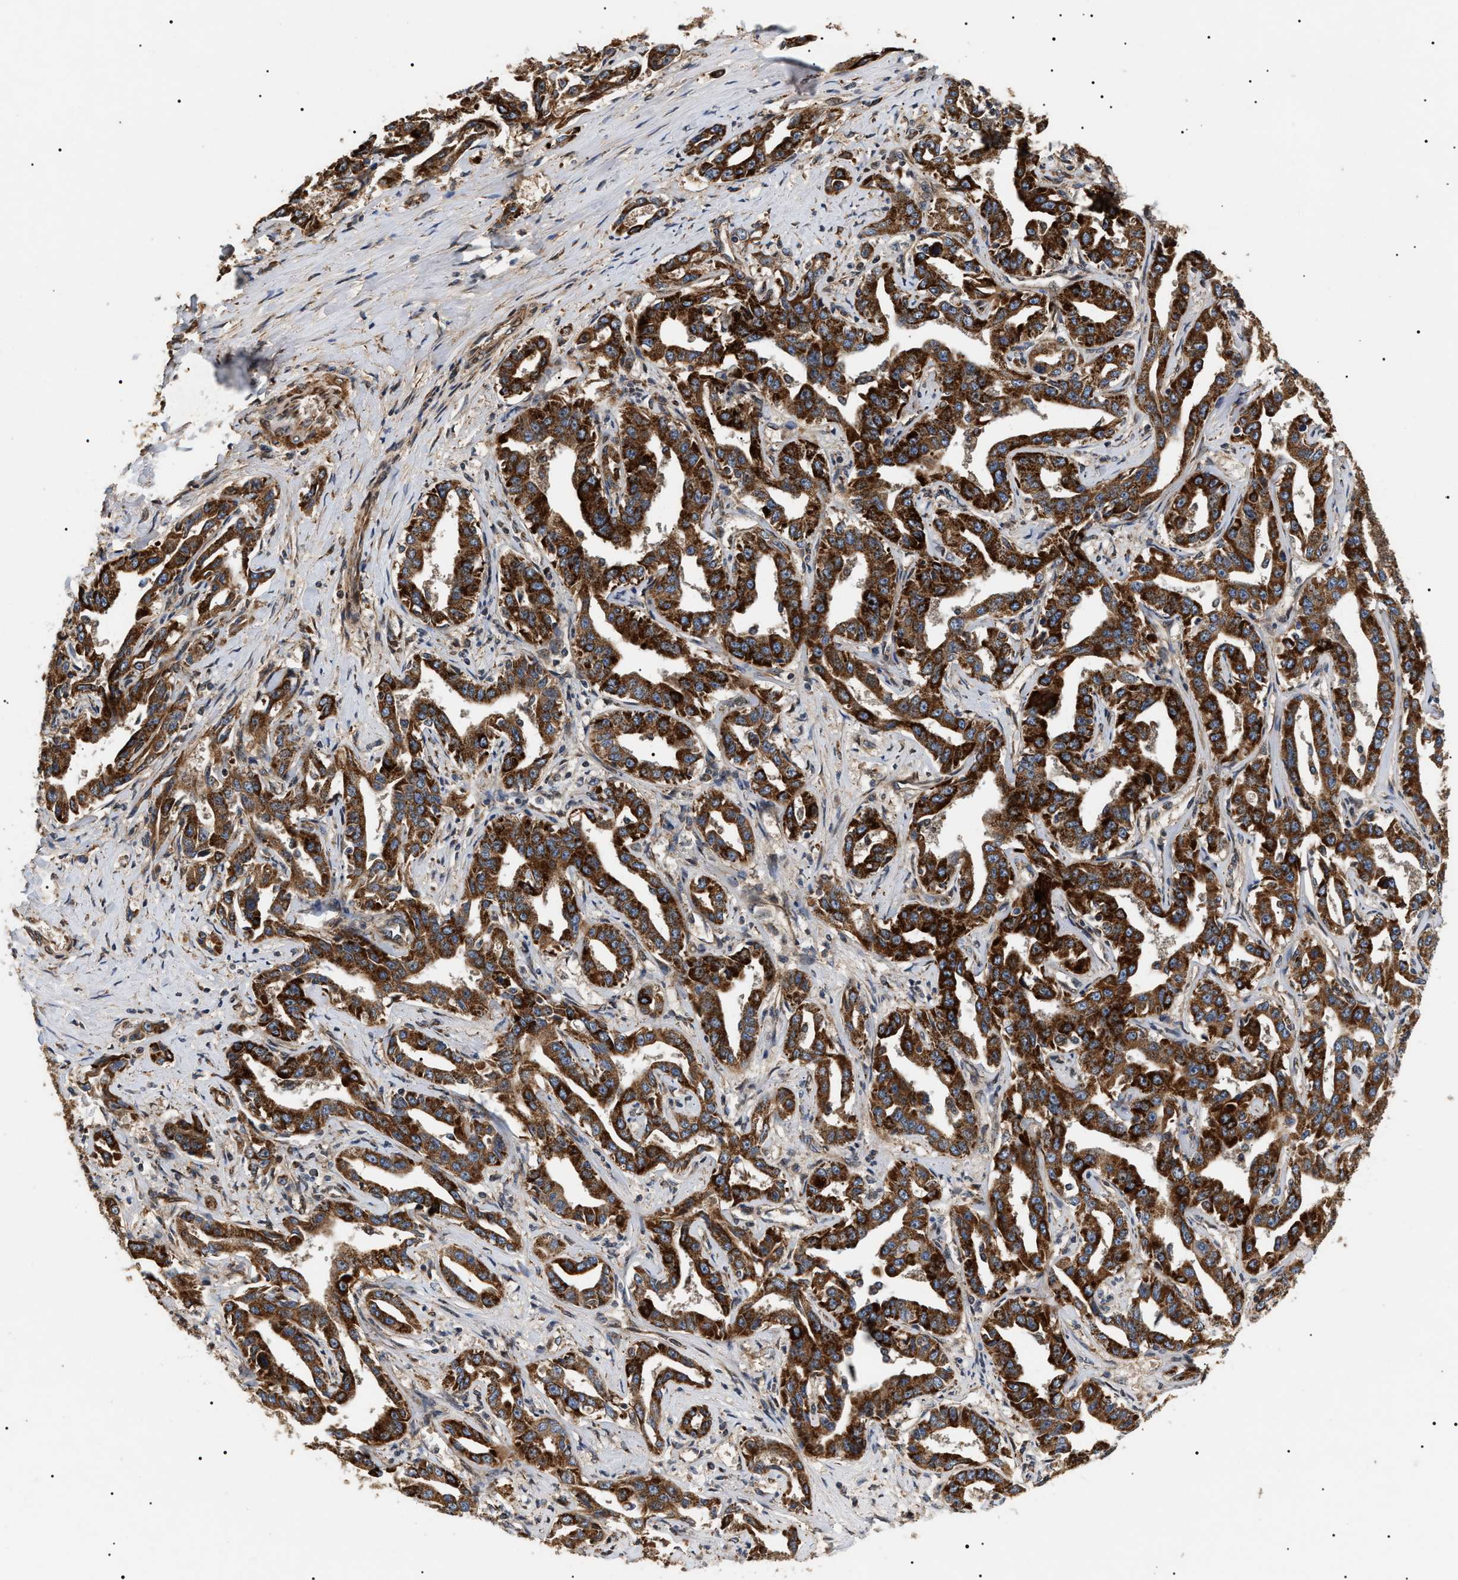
{"staining": {"intensity": "strong", "quantity": ">75%", "location": "cytoplasmic/membranous"}, "tissue": "liver cancer", "cell_type": "Tumor cells", "image_type": "cancer", "snomed": [{"axis": "morphology", "description": "Cholangiocarcinoma"}, {"axis": "topography", "description": "Liver"}], "caption": "Protein staining by immunohistochemistry exhibits strong cytoplasmic/membranous staining in approximately >75% of tumor cells in liver cancer (cholangiocarcinoma). Using DAB (3,3'-diaminobenzidine) (brown) and hematoxylin (blue) stains, captured at high magnification using brightfield microscopy.", "gene": "ZBTB26", "patient": {"sex": "male", "age": 59}}